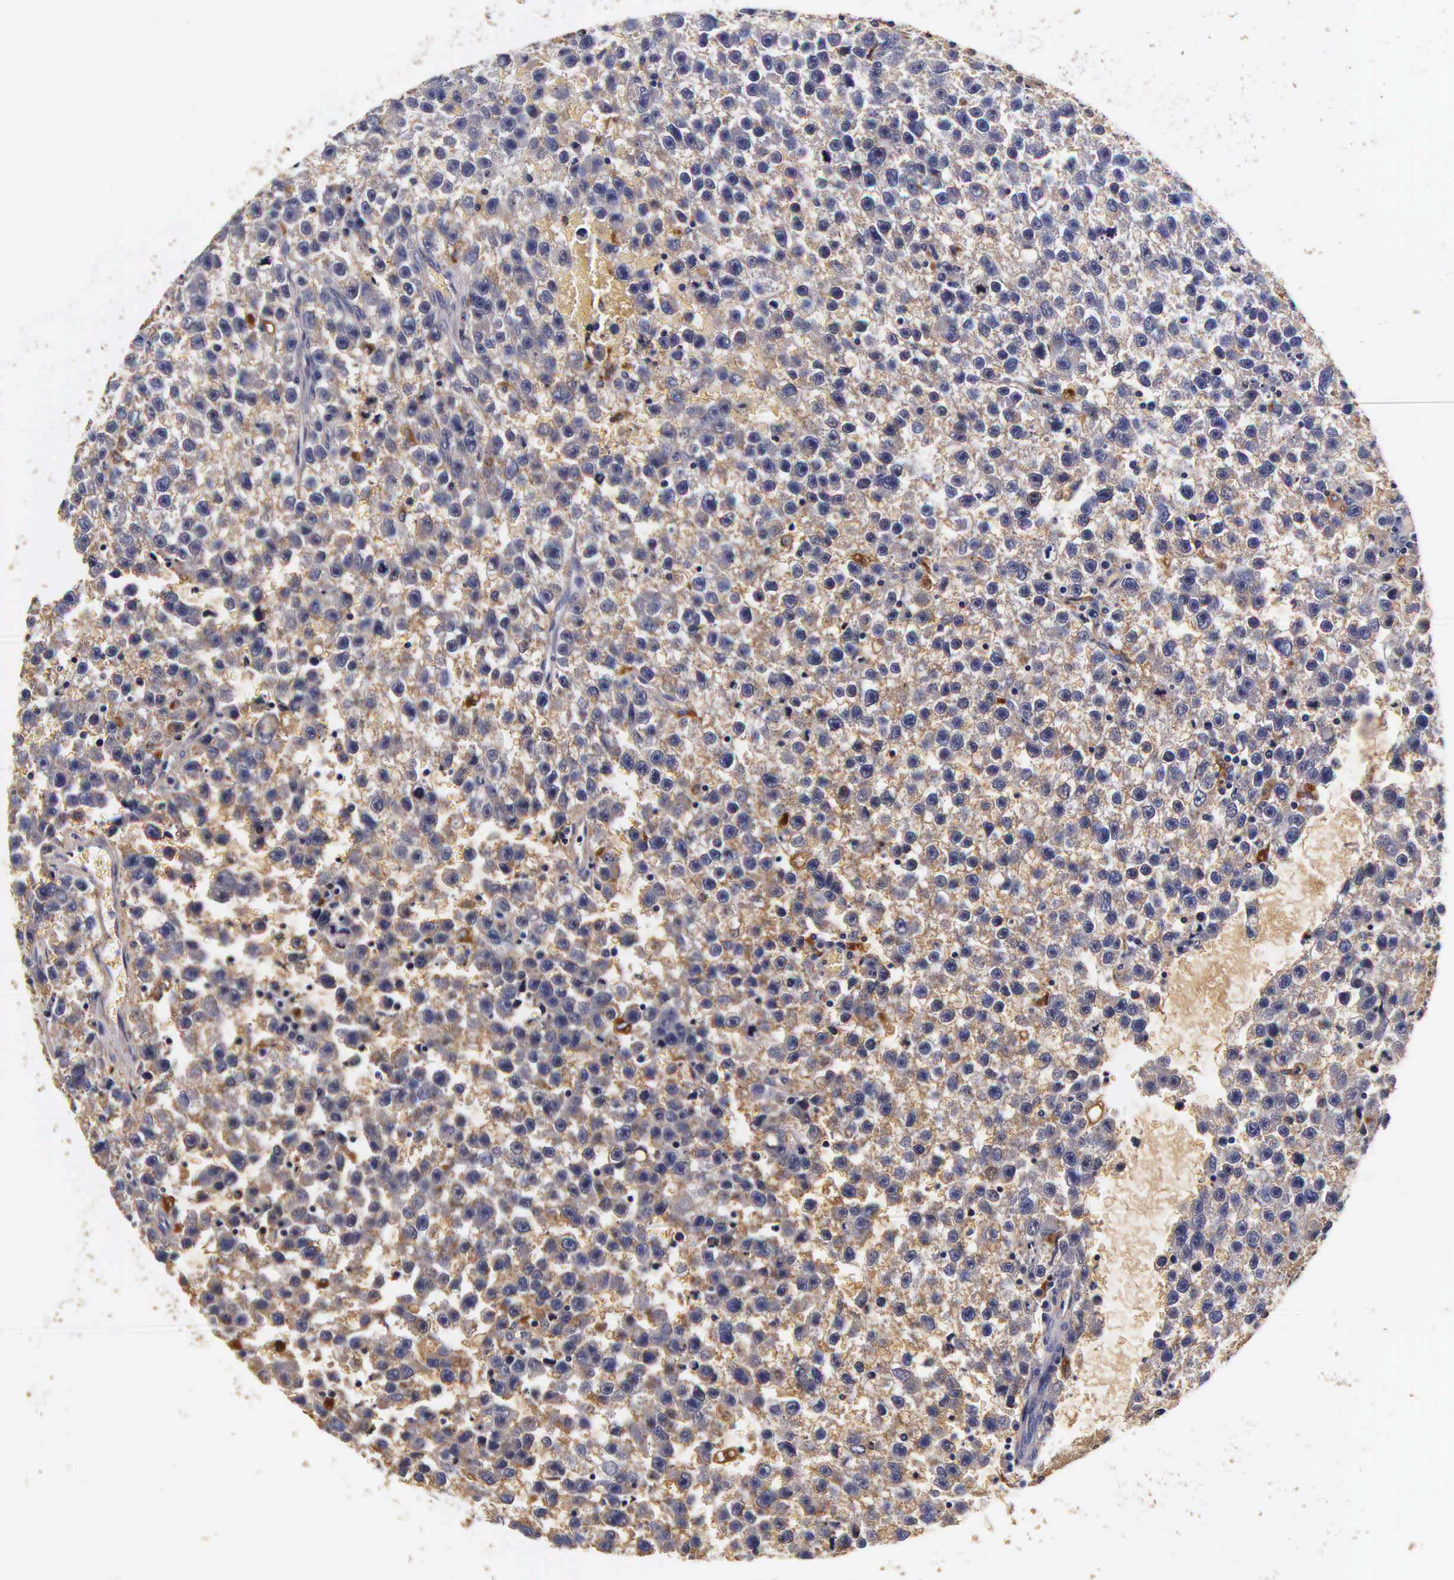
{"staining": {"intensity": "moderate", "quantity": "25%-75%", "location": "cytoplasmic/membranous"}, "tissue": "testis cancer", "cell_type": "Tumor cells", "image_type": "cancer", "snomed": [{"axis": "morphology", "description": "Seminoma, NOS"}, {"axis": "topography", "description": "Testis"}], "caption": "Testis seminoma stained with a brown dye demonstrates moderate cytoplasmic/membranous positive positivity in about 25%-75% of tumor cells.", "gene": "CTSB", "patient": {"sex": "male", "age": 33}}